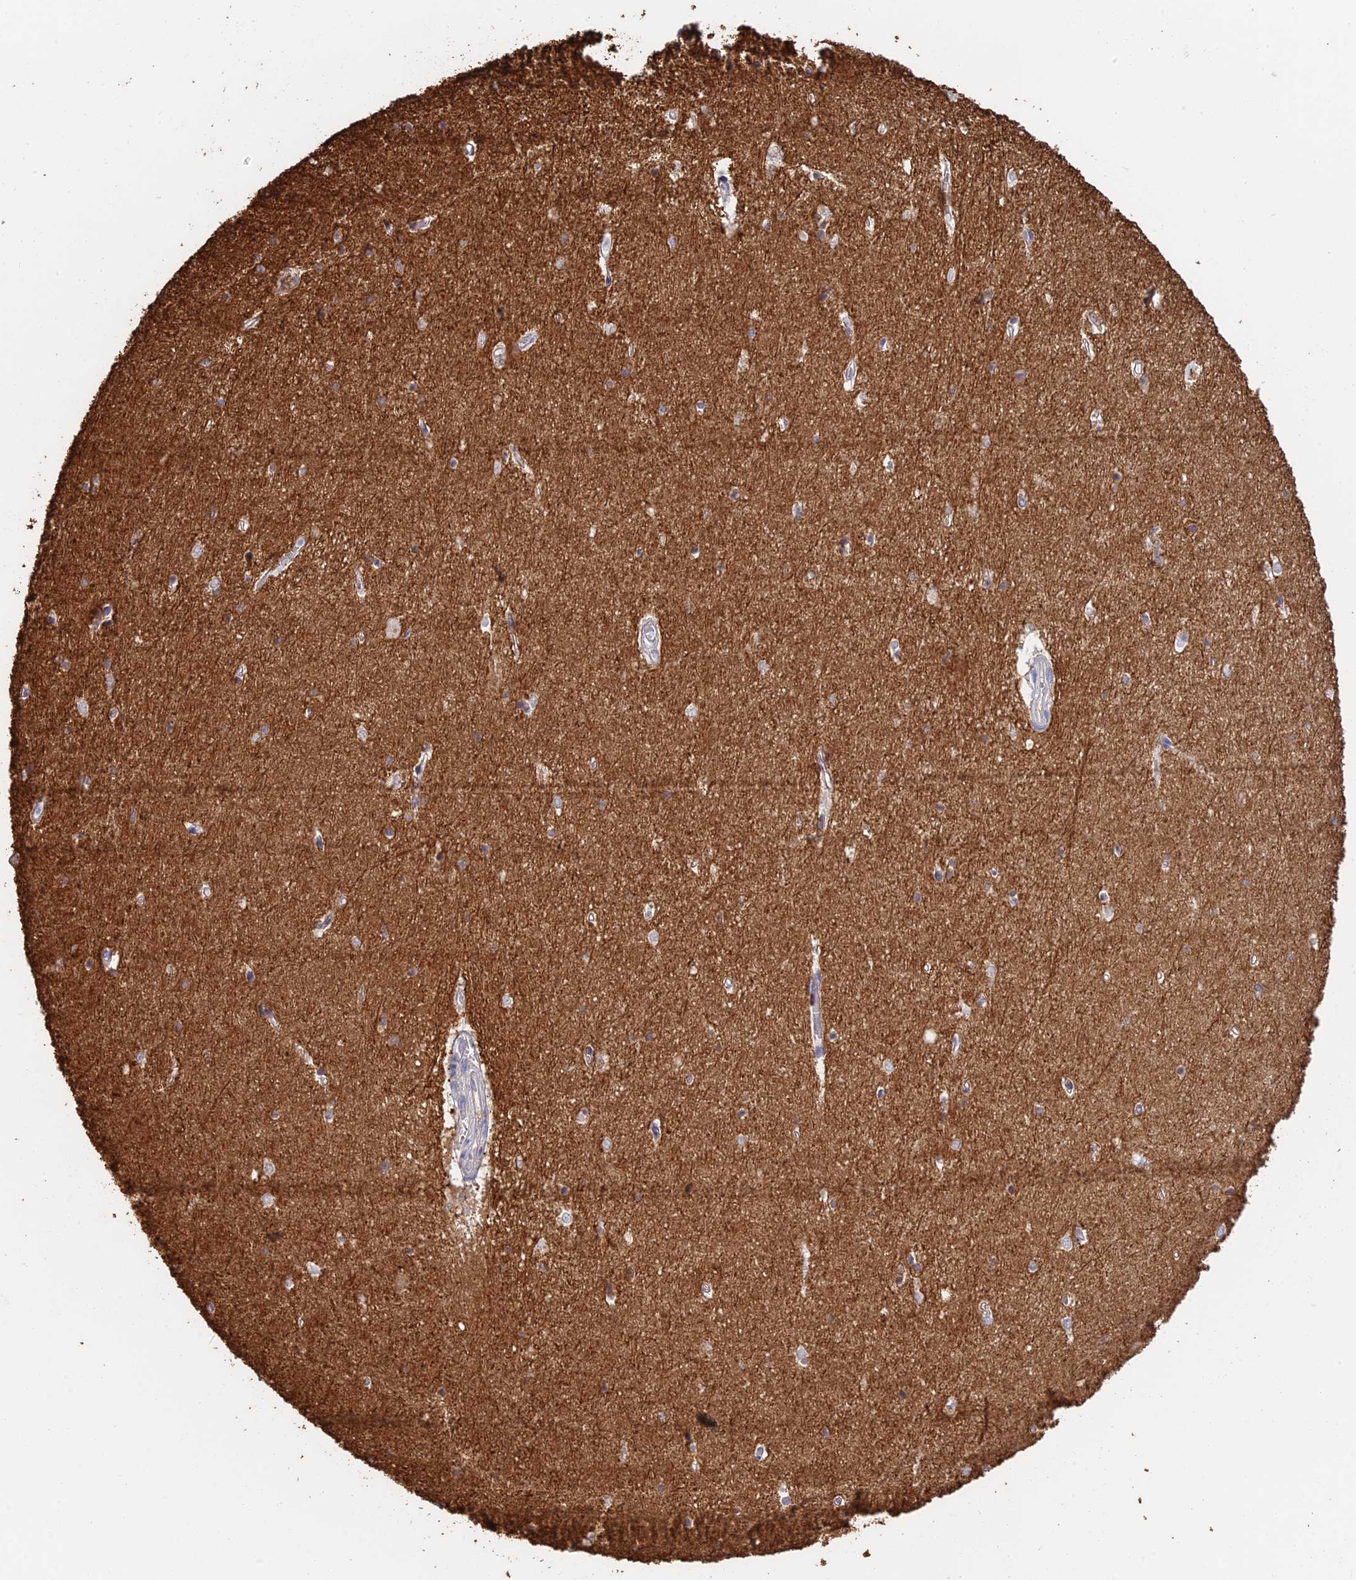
{"staining": {"intensity": "moderate", "quantity": "<25%", "location": "cytoplasmic/membranous"}, "tissue": "hippocampus", "cell_type": "Glial cells", "image_type": "normal", "snomed": [{"axis": "morphology", "description": "Normal tissue, NOS"}, {"axis": "topography", "description": "Hippocampus"}], "caption": "Unremarkable hippocampus exhibits moderate cytoplasmic/membranous staining in about <25% of glial cells The staining was performed using DAB to visualize the protein expression in brown, while the nuclei were stained in blue with hematoxylin (Magnification: 20x)..", "gene": "WBP11", "patient": {"sex": "female", "age": 64}}